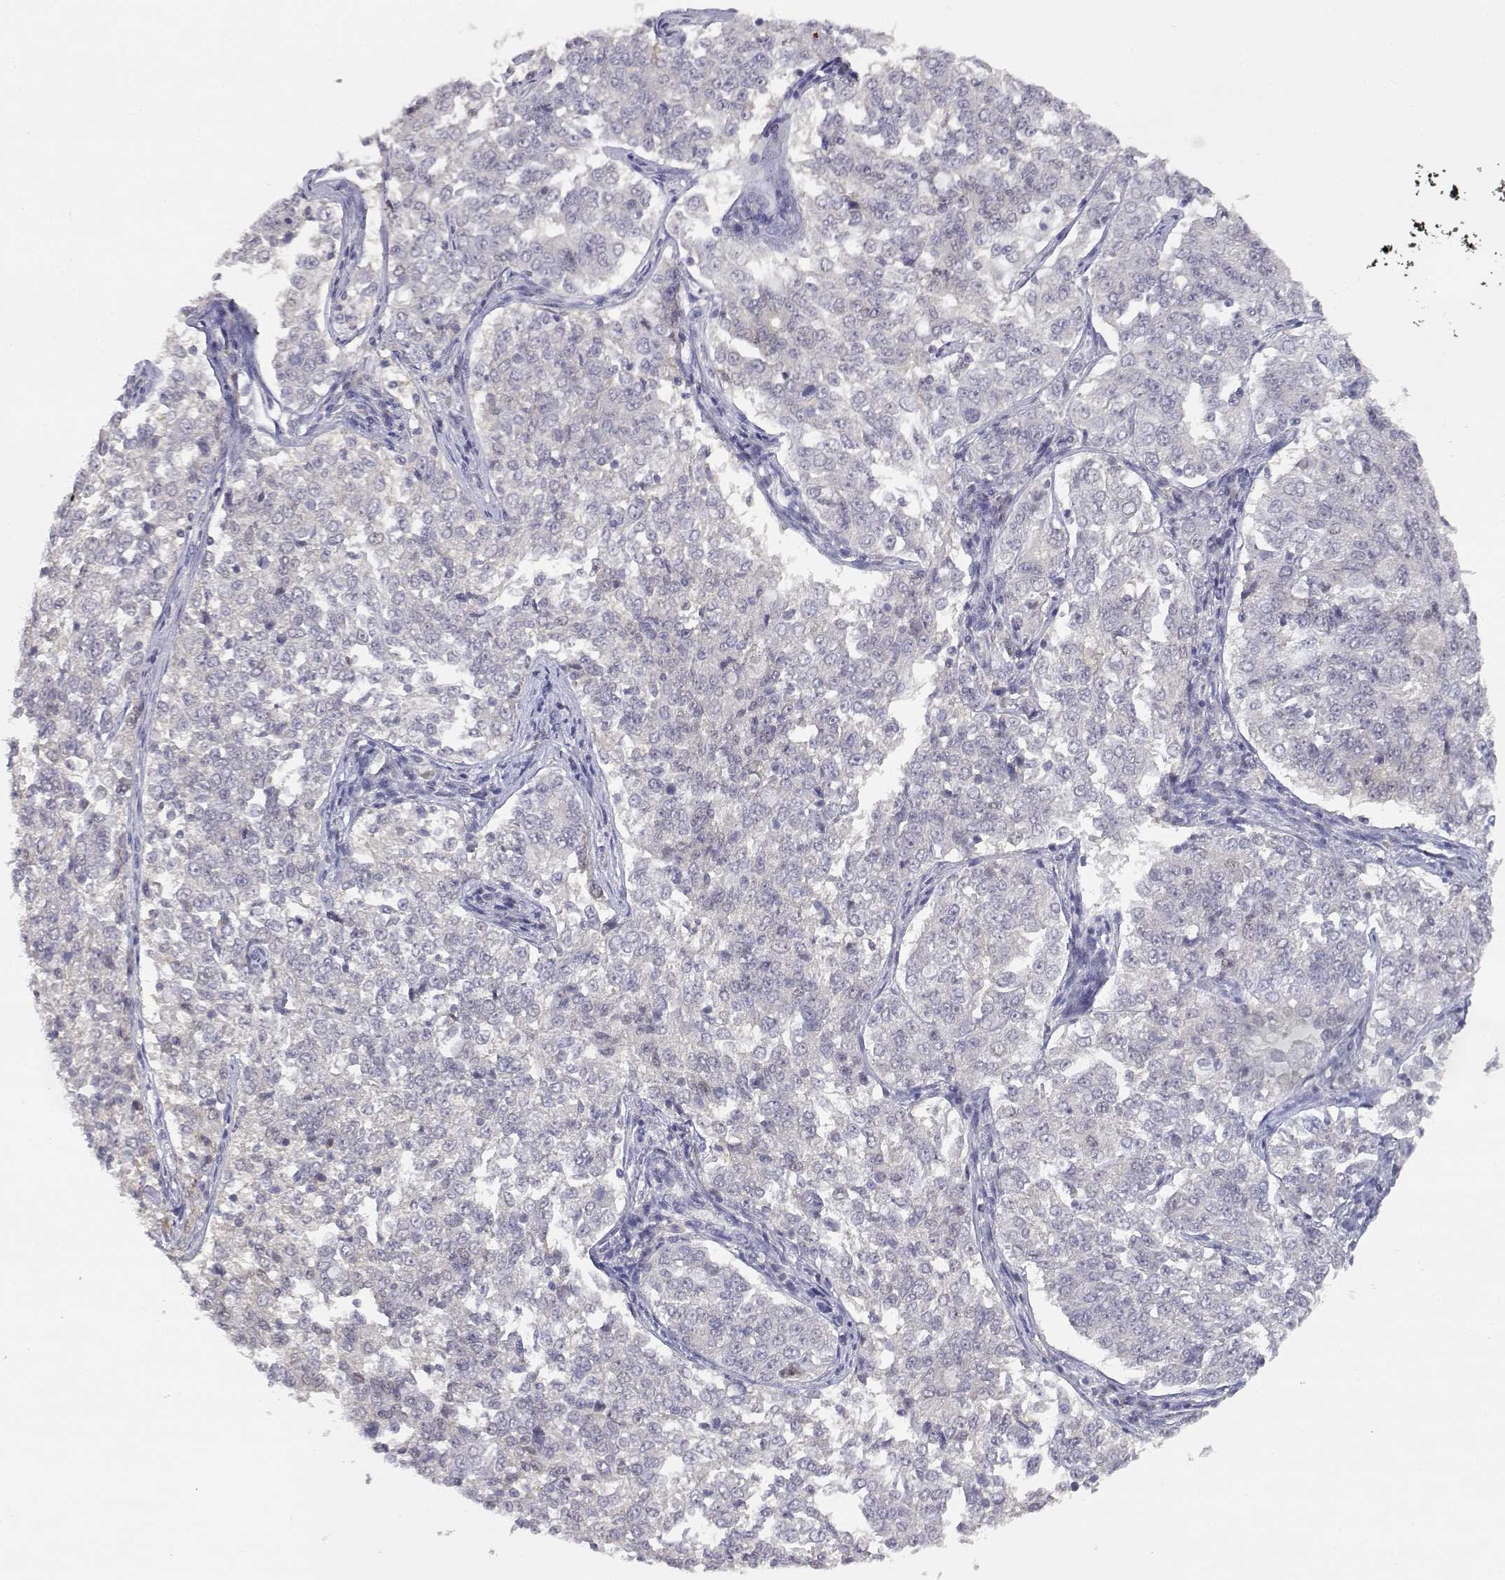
{"staining": {"intensity": "negative", "quantity": "none", "location": "none"}, "tissue": "endometrial cancer", "cell_type": "Tumor cells", "image_type": "cancer", "snomed": [{"axis": "morphology", "description": "Adenocarcinoma, NOS"}, {"axis": "topography", "description": "Endometrium"}], "caption": "The micrograph shows no staining of tumor cells in endometrial adenocarcinoma.", "gene": "ADA", "patient": {"sex": "female", "age": 43}}